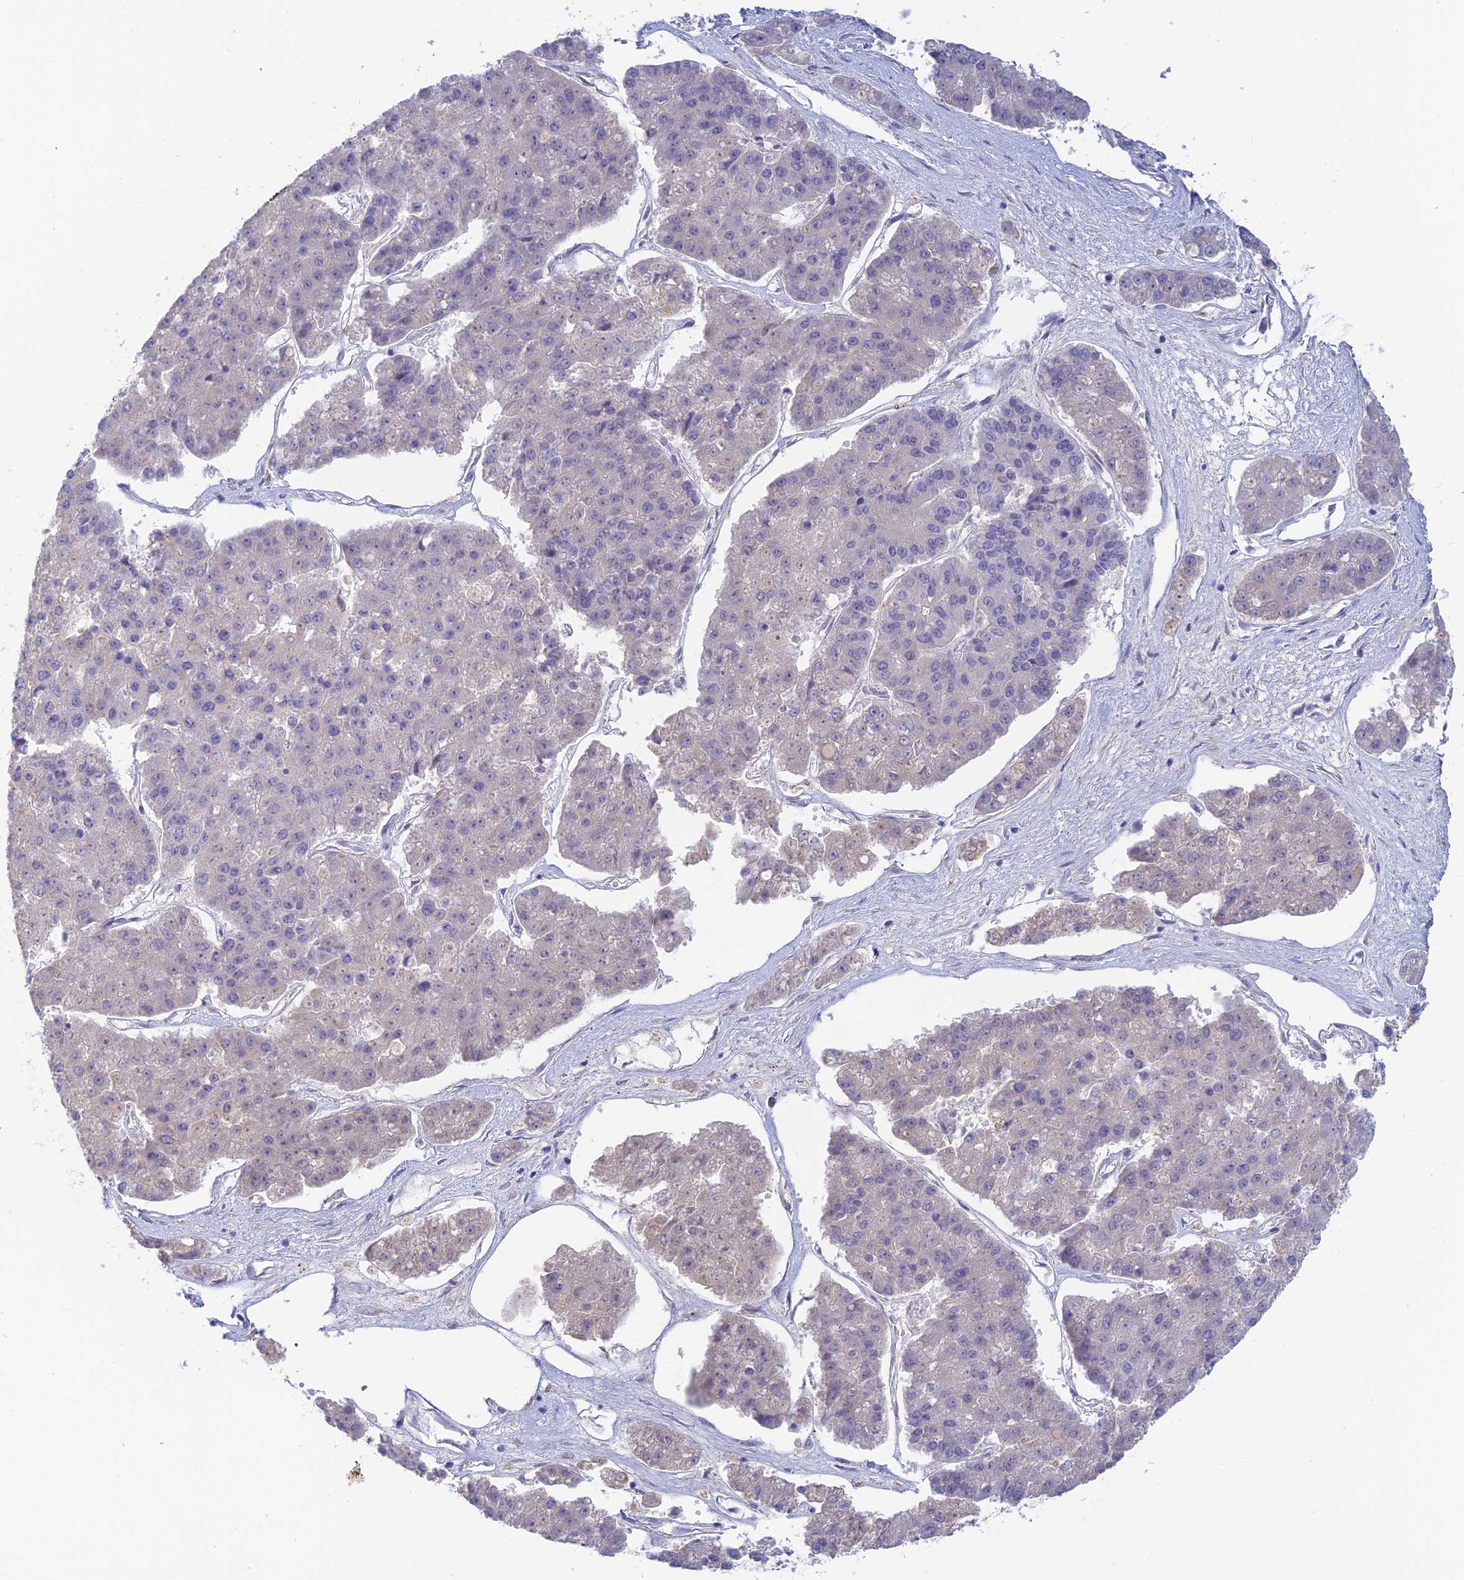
{"staining": {"intensity": "negative", "quantity": "none", "location": "none"}, "tissue": "pancreatic cancer", "cell_type": "Tumor cells", "image_type": "cancer", "snomed": [{"axis": "morphology", "description": "Adenocarcinoma, NOS"}, {"axis": "topography", "description": "Pancreas"}], "caption": "The immunohistochemistry (IHC) image has no significant staining in tumor cells of adenocarcinoma (pancreatic) tissue. (DAB (3,3'-diaminobenzidine) immunohistochemistry with hematoxylin counter stain).", "gene": "INTS13", "patient": {"sex": "male", "age": 50}}